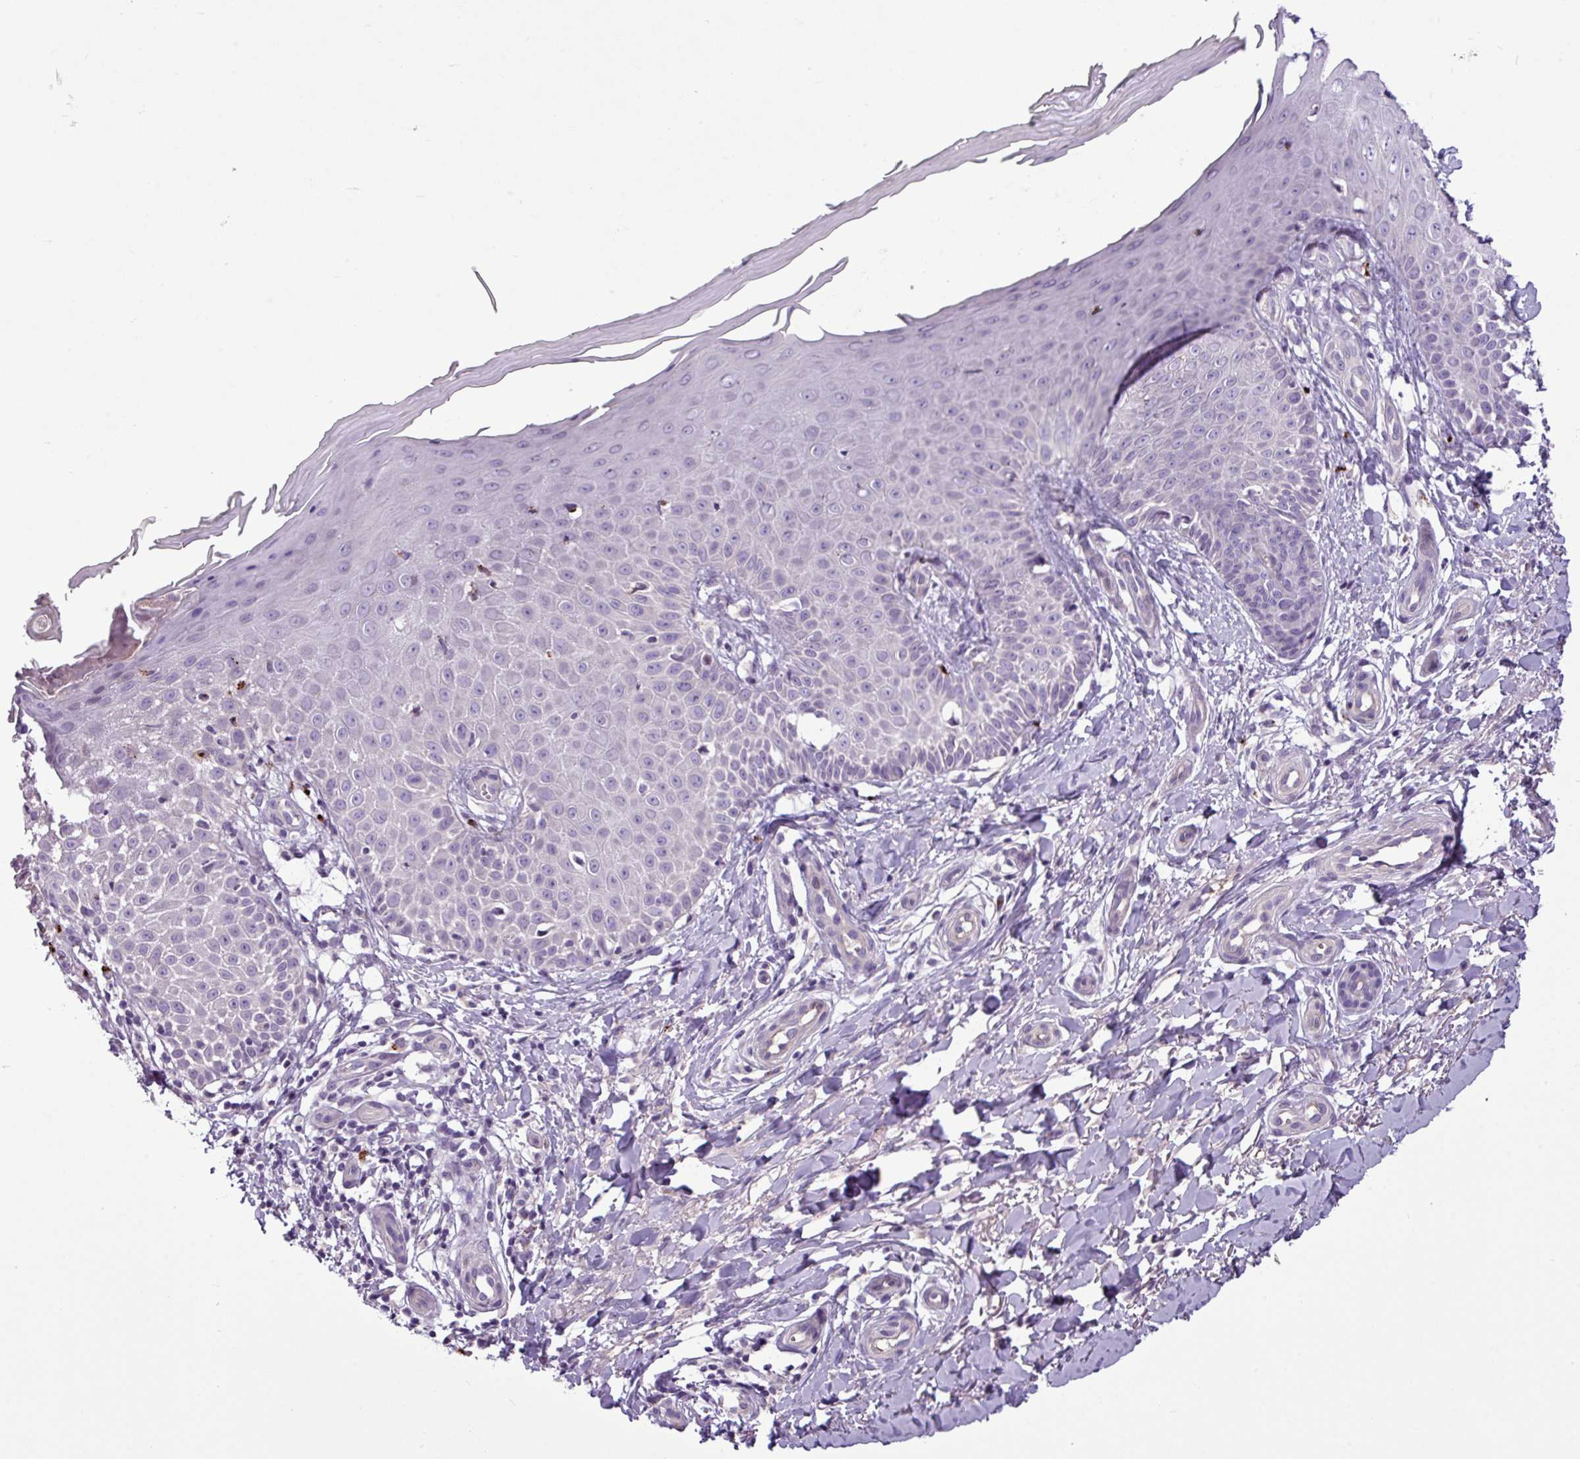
{"staining": {"intensity": "negative", "quantity": "none", "location": "none"}, "tissue": "skin", "cell_type": "Fibroblasts", "image_type": "normal", "snomed": [{"axis": "morphology", "description": "Normal tissue, NOS"}, {"axis": "topography", "description": "Skin"}], "caption": "Immunohistochemistry (IHC) photomicrograph of unremarkable skin: human skin stained with DAB (3,3'-diaminobenzidine) reveals no significant protein positivity in fibroblasts.", "gene": "IL17A", "patient": {"sex": "male", "age": 81}}